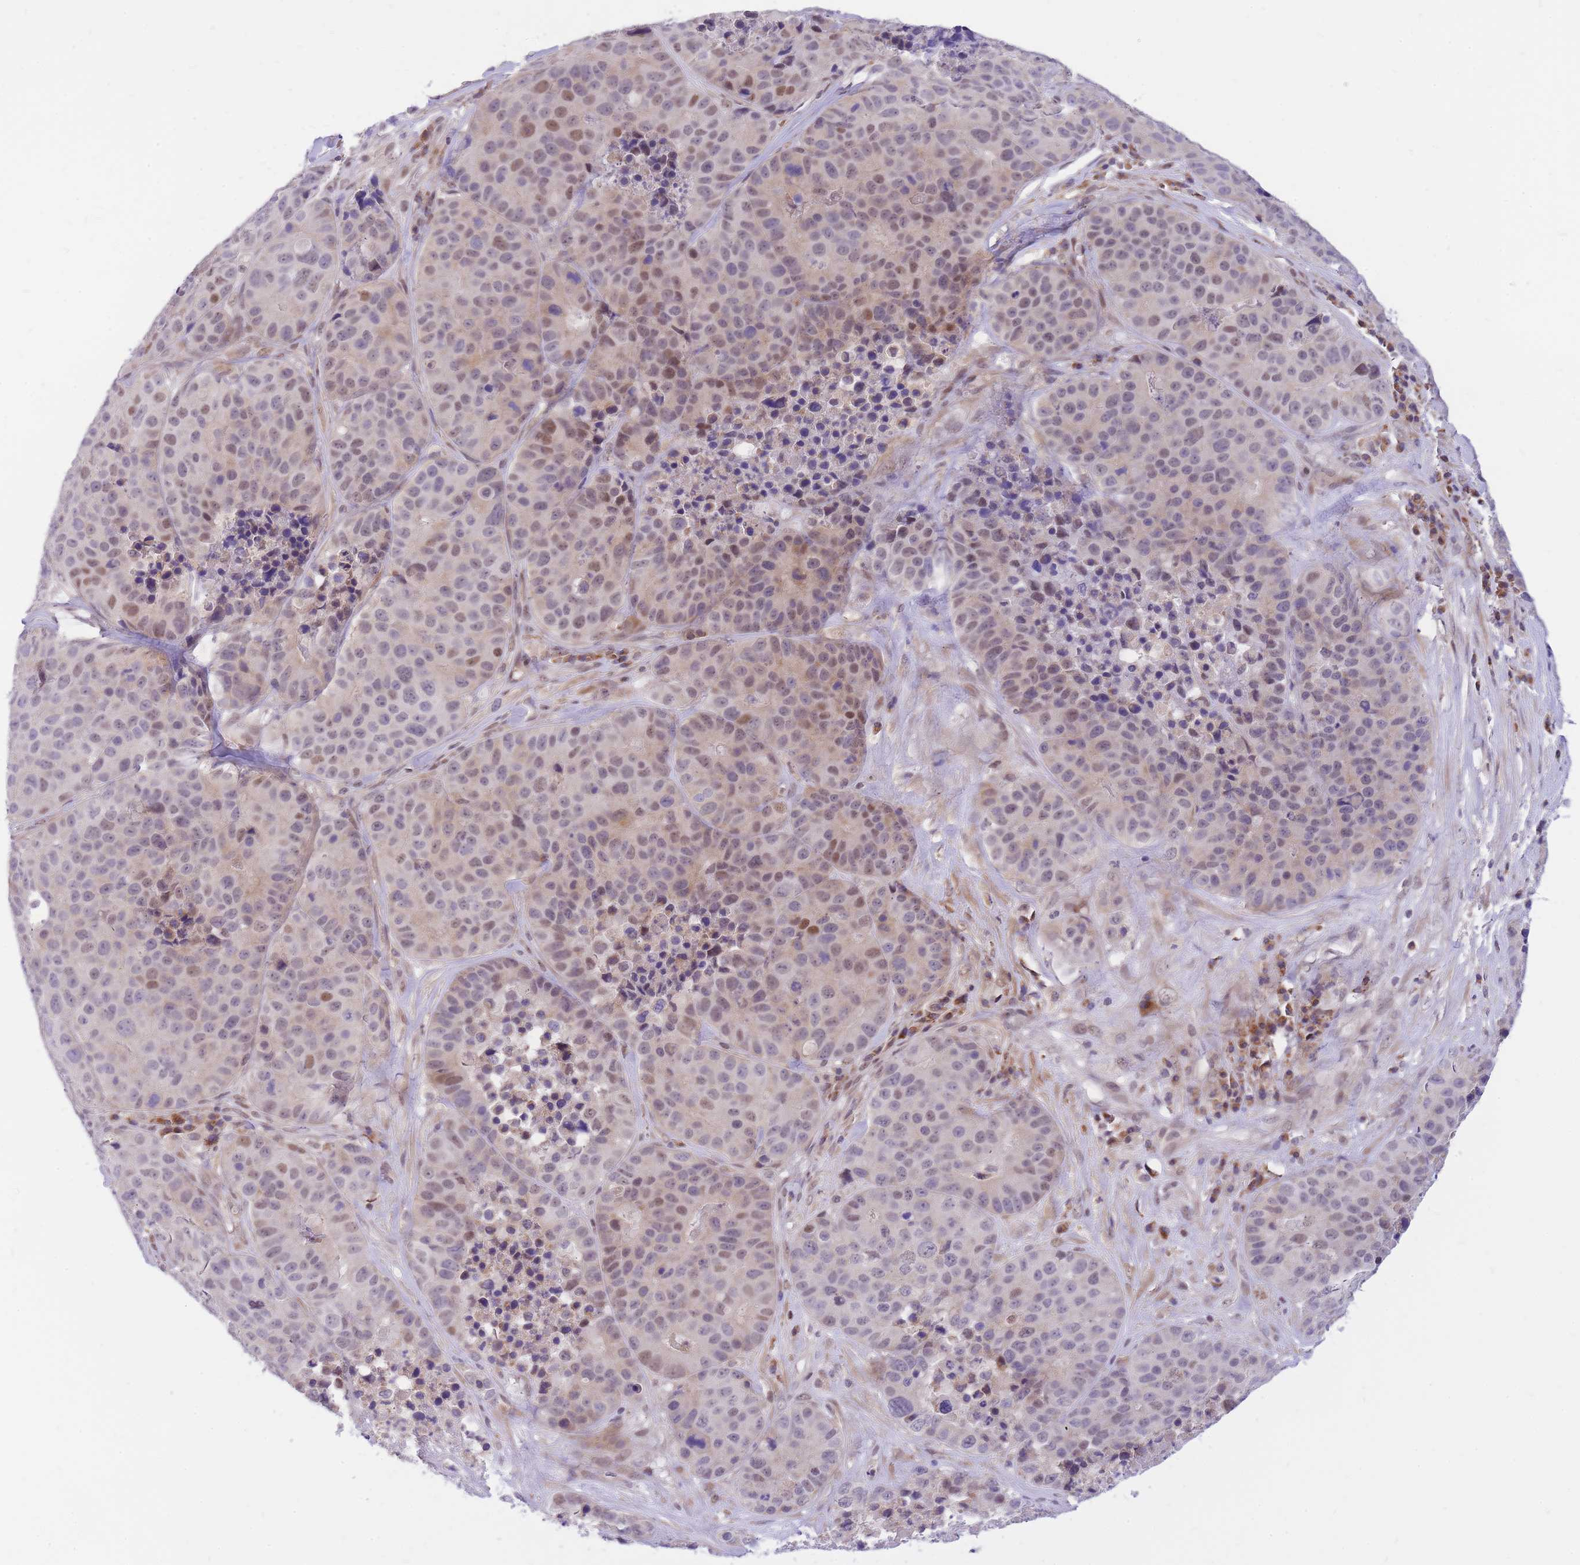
{"staining": {"intensity": "moderate", "quantity": "<25%", "location": "nuclear"}, "tissue": "stomach cancer", "cell_type": "Tumor cells", "image_type": "cancer", "snomed": [{"axis": "morphology", "description": "Adenocarcinoma, NOS"}, {"axis": "topography", "description": "Stomach"}], "caption": "Immunohistochemical staining of human stomach cancer shows low levels of moderate nuclear staining in approximately <25% of tumor cells.", "gene": "MINDY2", "patient": {"sex": "male", "age": 71}}